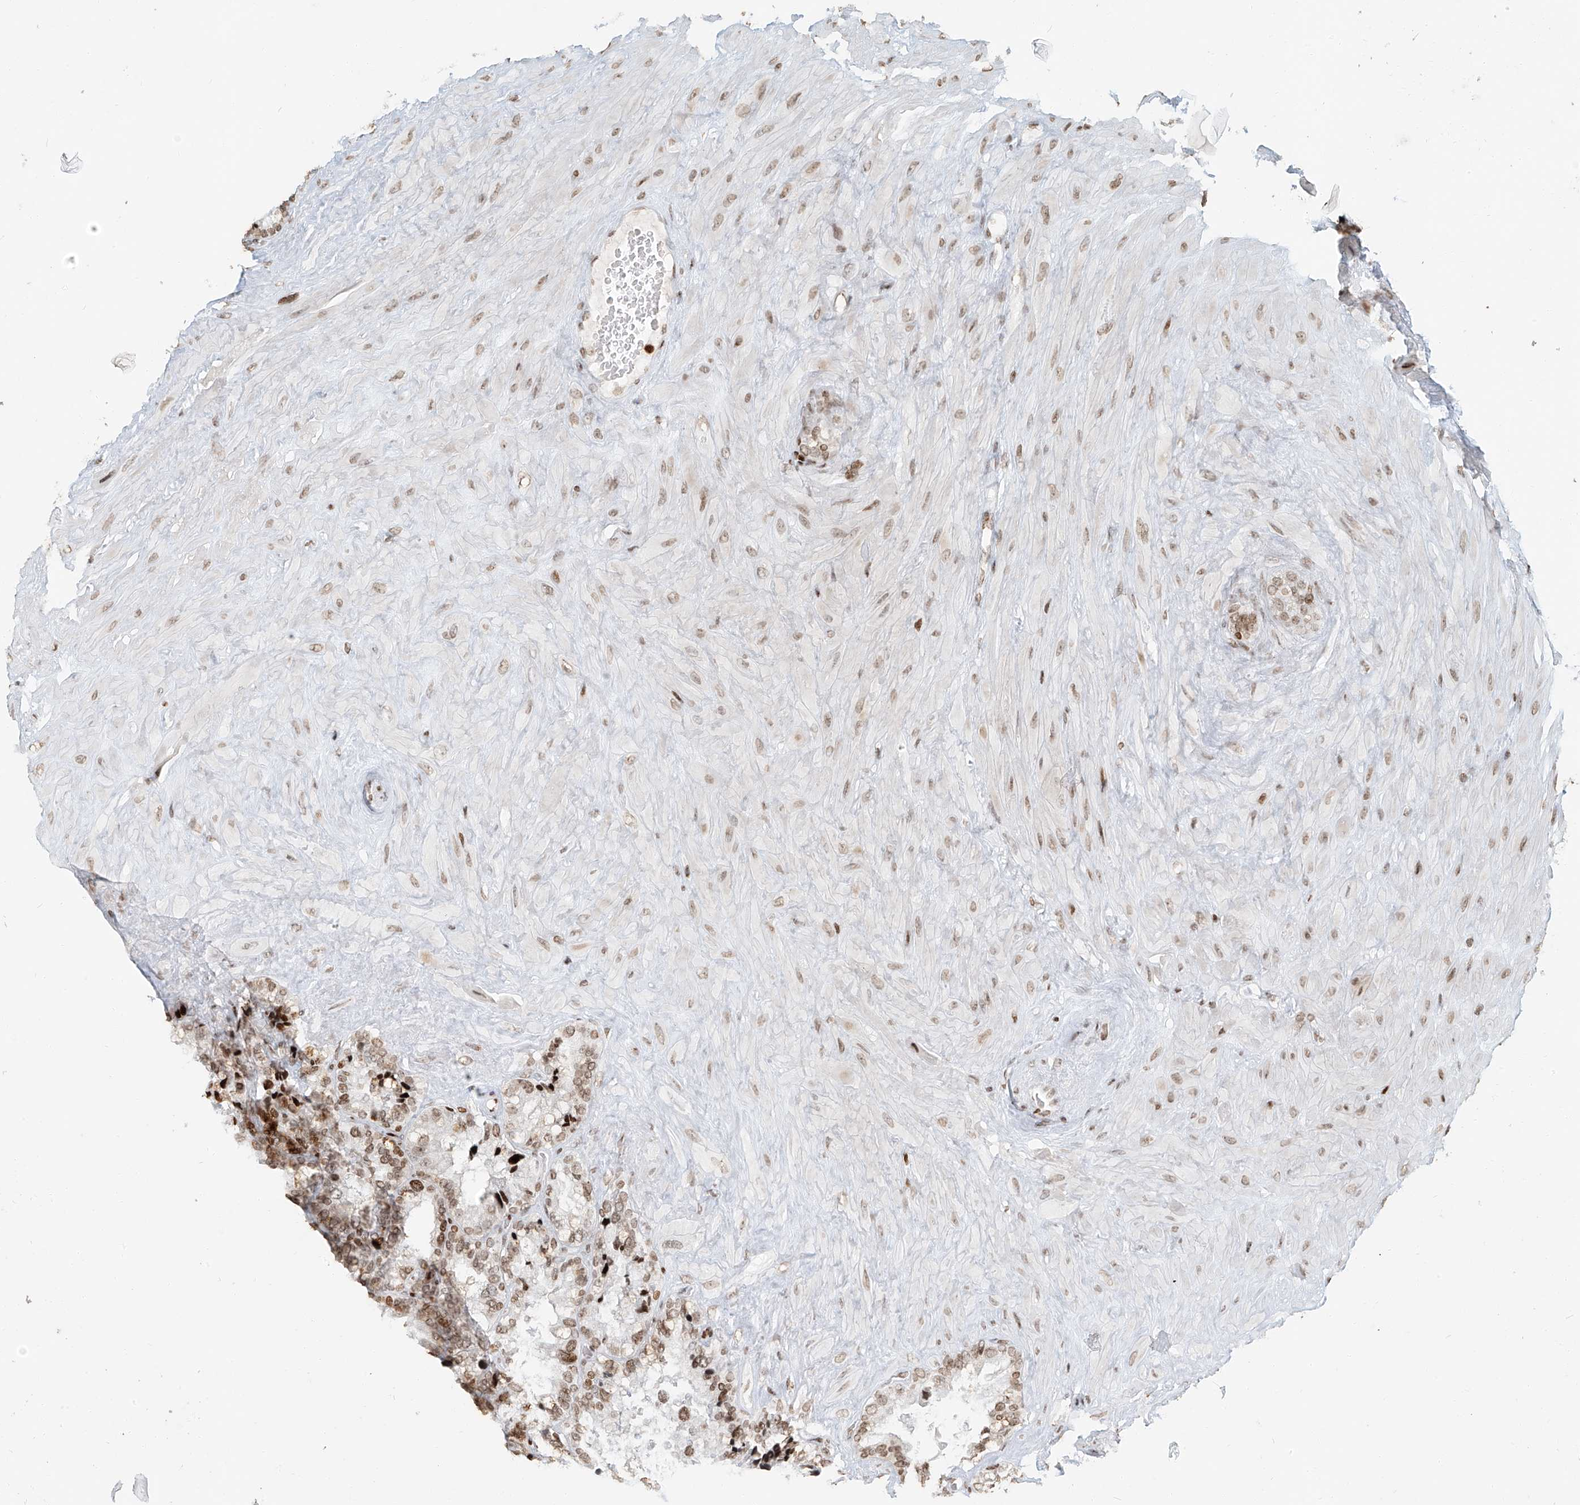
{"staining": {"intensity": "moderate", "quantity": "25%-75%", "location": "nuclear"}, "tissue": "seminal vesicle", "cell_type": "Glandular cells", "image_type": "normal", "snomed": [{"axis": "morphology", "description": "Normal tissue, NOS"}, {"axis": "topography", "description": "Prostate"}, {"axis": "topography", "description": "Seminal veicle"}], "caption": "DAB (3,3'-diaminobenzidine) immunohistochemical staining of unremarkable seminal vesicle demonstrates moderate nuclear protein expression in about 25%-75% of glandular cells. The protein of interest is shown in brown color, while the nuclei are stained blue.", "gene": "C17orf58", "patient": {"sex": "male", "age": 68}}